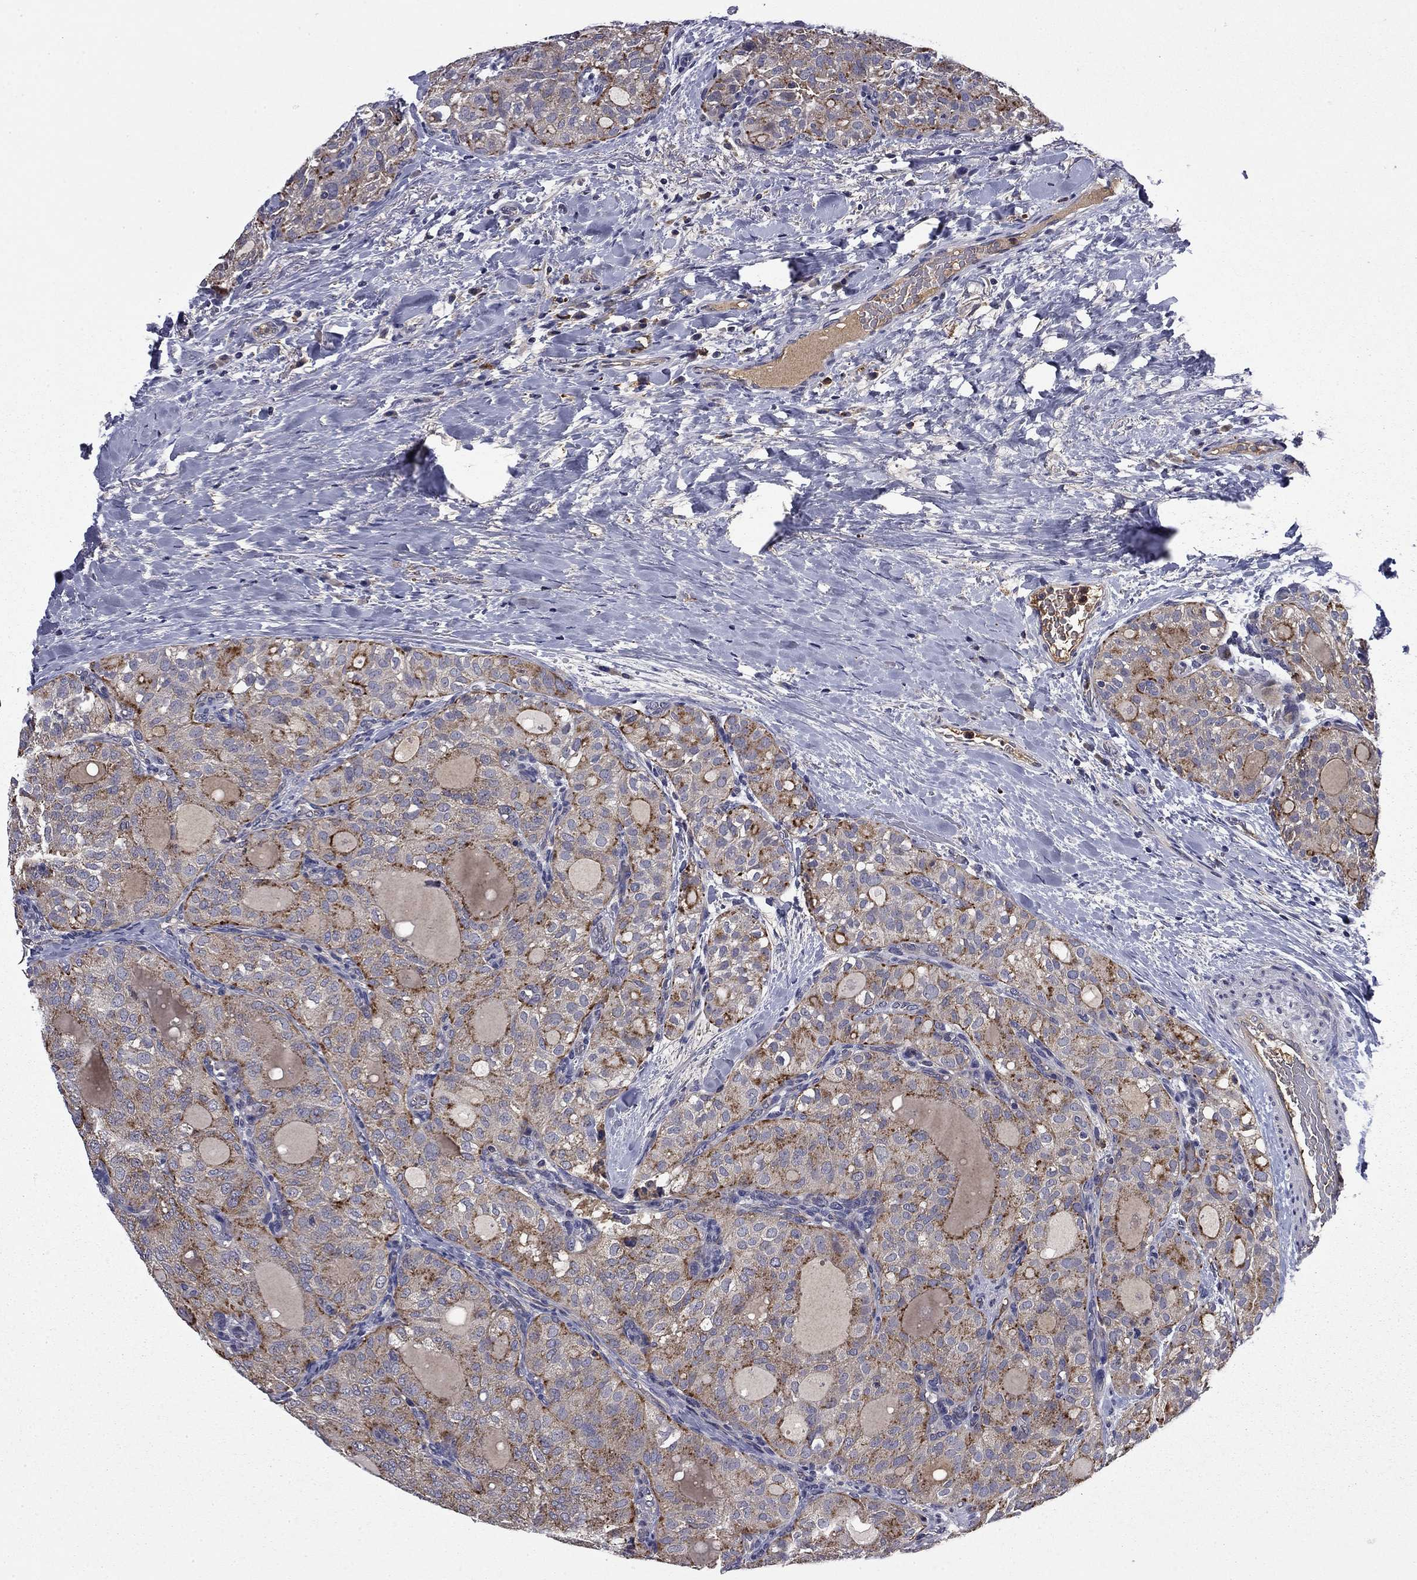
{"staining": {"intensity": "moderate", "quantity": "25%-75%", "location": "cytoplasmic/membranous"}, "tissue": "thyroid cancer", "cell_type": "Tumor cells", "image_type": "cancer", "snomed": [{"axis": "morphology", "description": "Follicular adenoma carcinoma, NOS"}, {"axis": "topography", "description": "Thyroid gland"}], "caption": "Protein positivity by IHC reveals moderate cytoplasmic/membranous staining in approximately 25%-75% of tumor cells in thyroid follicular adenoma carcinoma. (DAB (3,3'-diaminobenzidine) IHC, brown staining for protein, blue staining for nuclei).", "gene": "CEACAM7", "patient": {"sex": "male", "age": 75}}